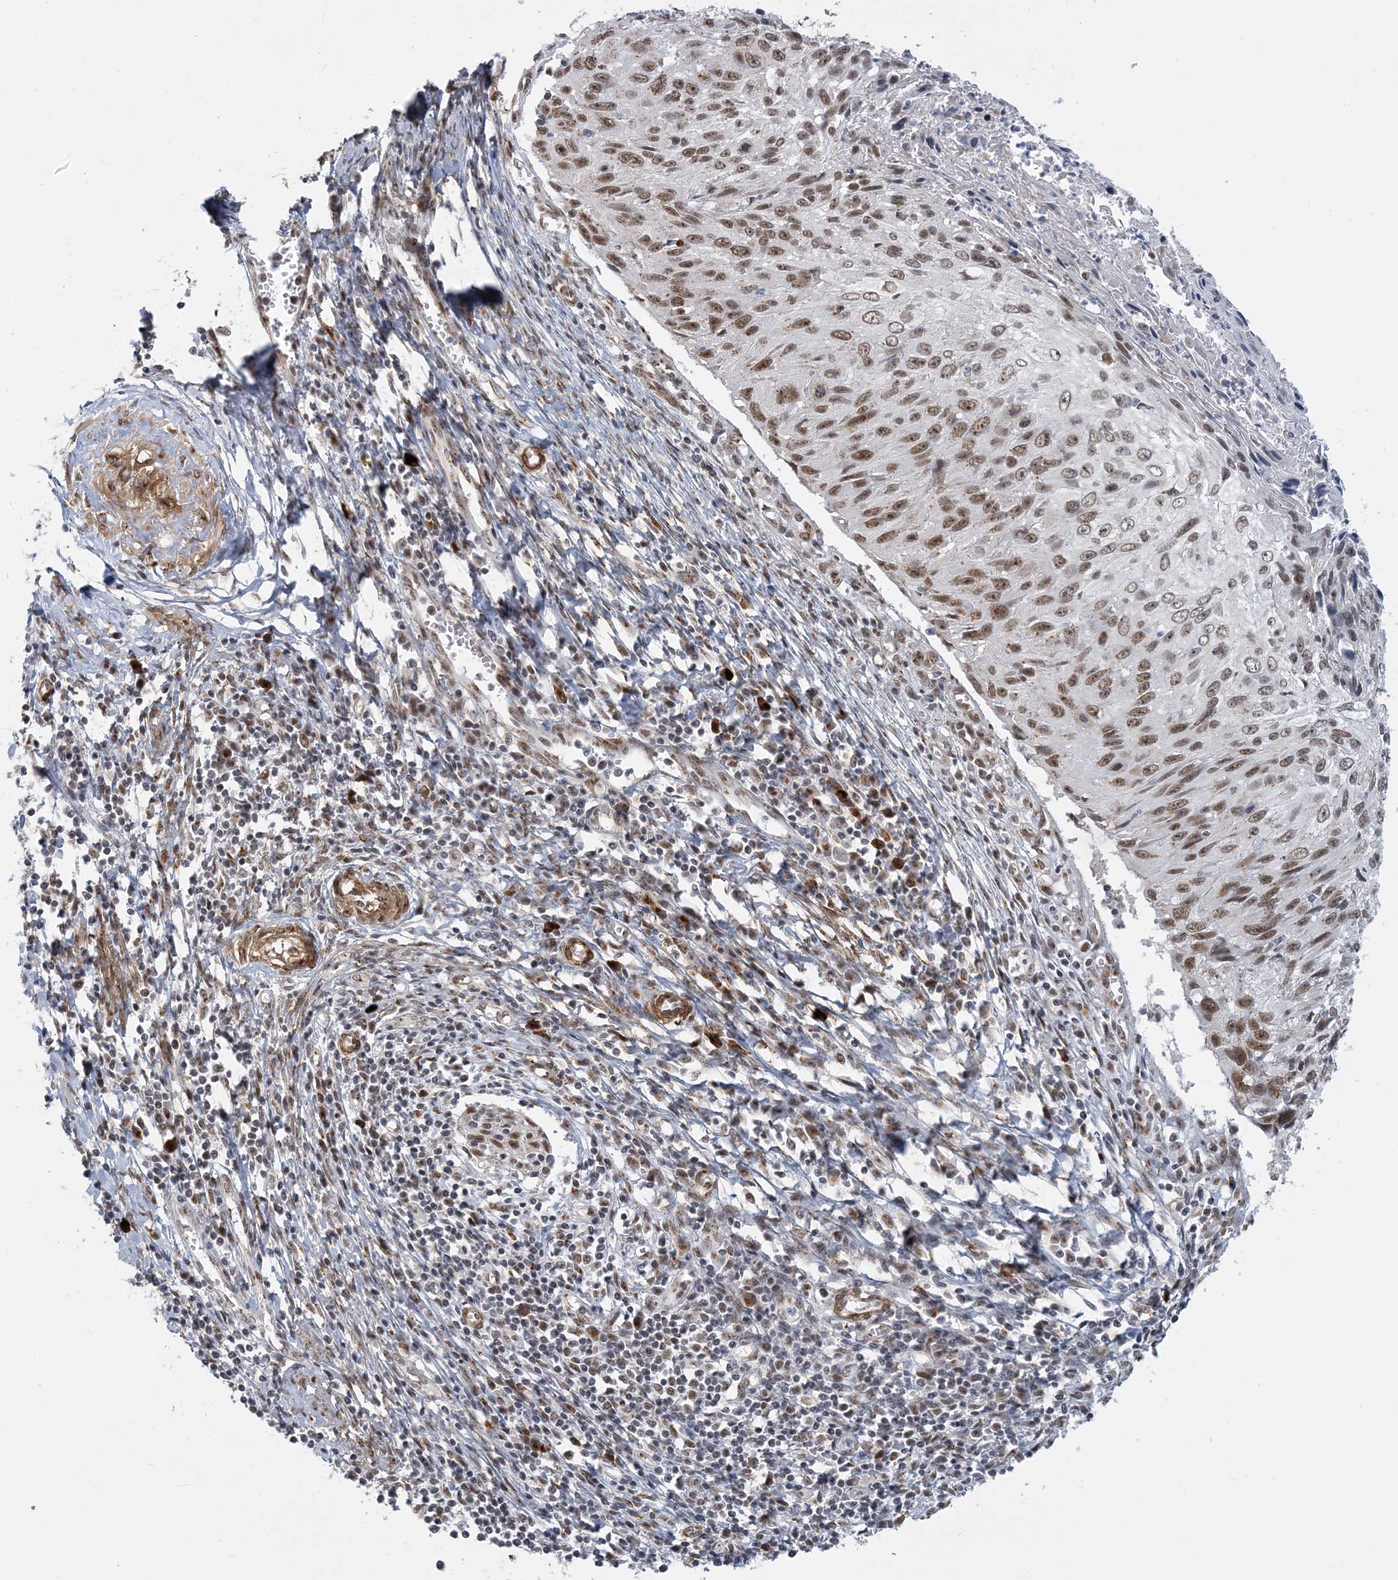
{"staining": {"intensity": "moderate", "quantity": ">75%", "location": "nuclear"}, "tissue": "cervical cancer", "cell_type": "Tumor cells", "image_type": "cancer", "snomed": [{"axis": "morphology", "description": "Squamous cell carcinoma, NOS"}, {"axis": "topography", "description": "Cervix"}], "caption": "Cervical cancer stained for a protein (brown) shows moderate nuclear positive expression in approximately >75% of tumor cells.", "gene": "PLRG1", "patient": {"sex": "female", "age": 51}}